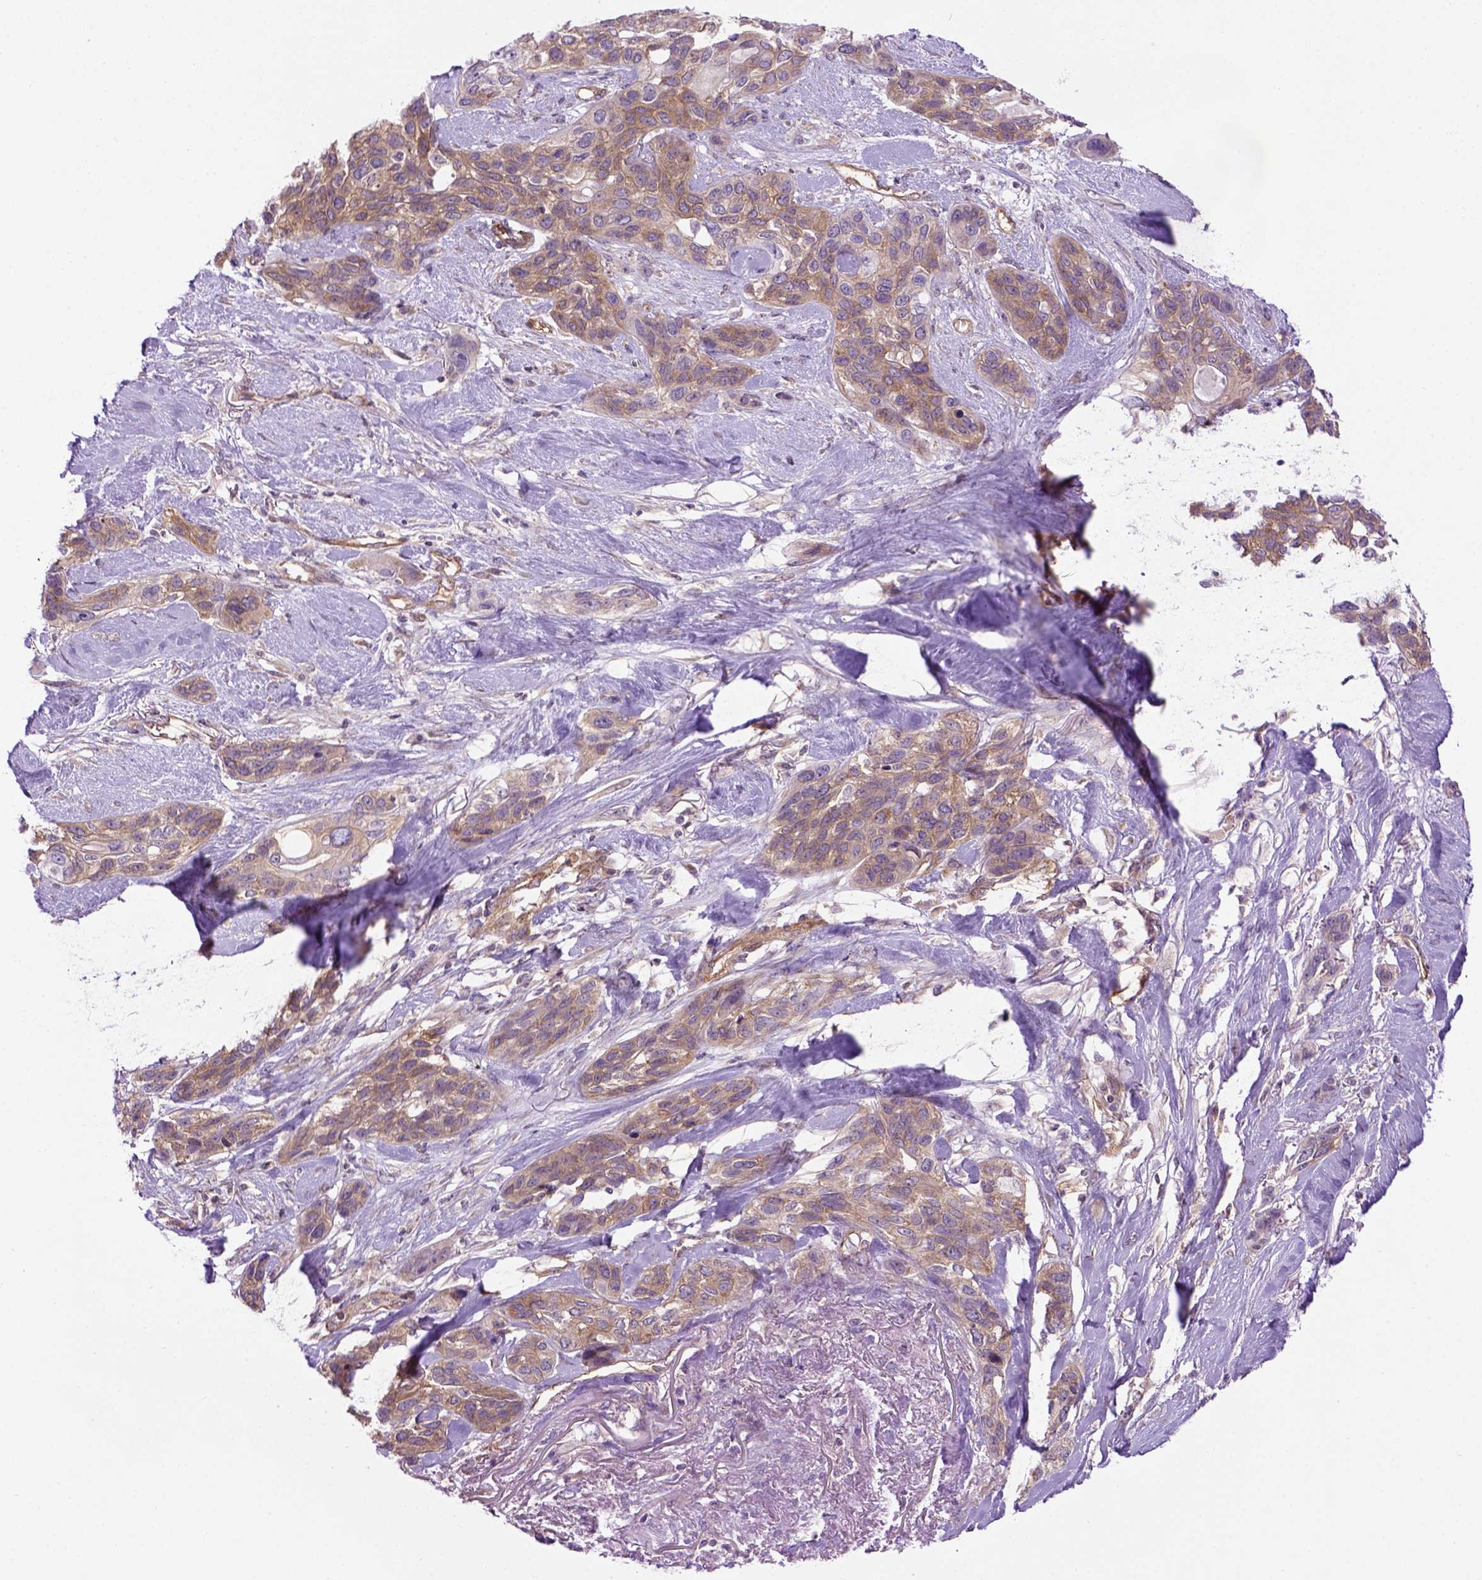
{"staining": {"intensity": "weak", "quantity": ">75%", "location": "cytoplasmic/membranous"}, "tissue": "lung cancer", "cell_type": "Tumor cells", "image_type": "cancer", "snomed": [{"axis": "morphology", "description": "Squamous cell carcinoma, NOS"}, {"axis": "topography", "description": "Lung"}], "caption": "Protein staining exhibits weak cytoplasmic/membranous staining in approximately >75% of tumor cells in lung cancer (squamous cell carcinoma). (brown staining indicates protein expression, while blue staining denotes nuclei).", "gene": "CASKIN2", "patient": {"sex": "female", "age": 70}}